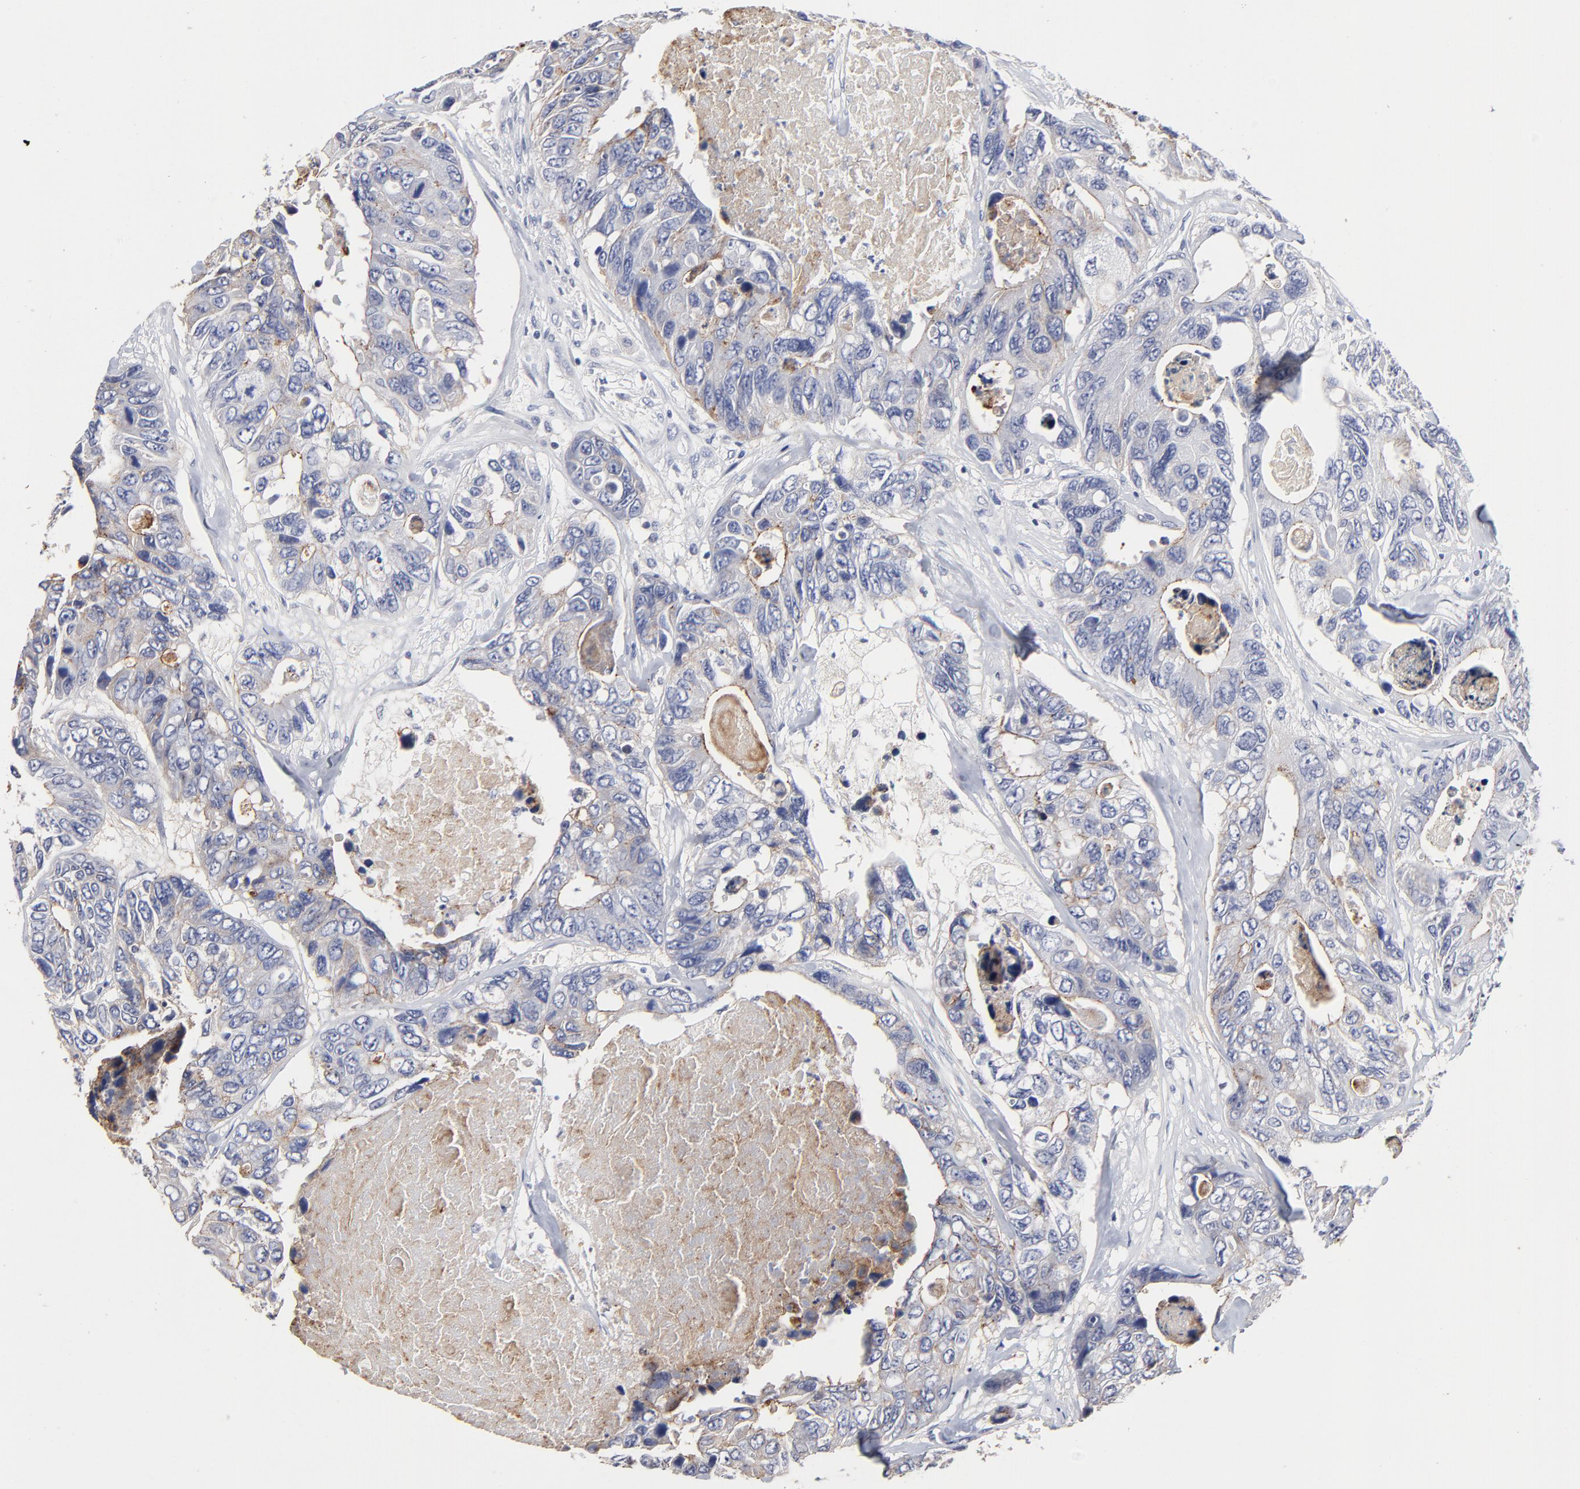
{"staining": {"intensity": "negative", "quantity": "none", "location": "none"}, "tissue": "colorectal cancer", "cell_type": "Tumor cells", "image_type": "cancer", "snomed": [{"axis": "morphology", "description": "Adenocarcinoma, NOS"}, {"axis": "topography", "description": "Colon"}], "caption": "Tumor cells are negative for brown protein staining in colorectal cancer (adenocarcinoma).", "gene": "CXADR", "patient": {"sex": "female", "age": 86}}